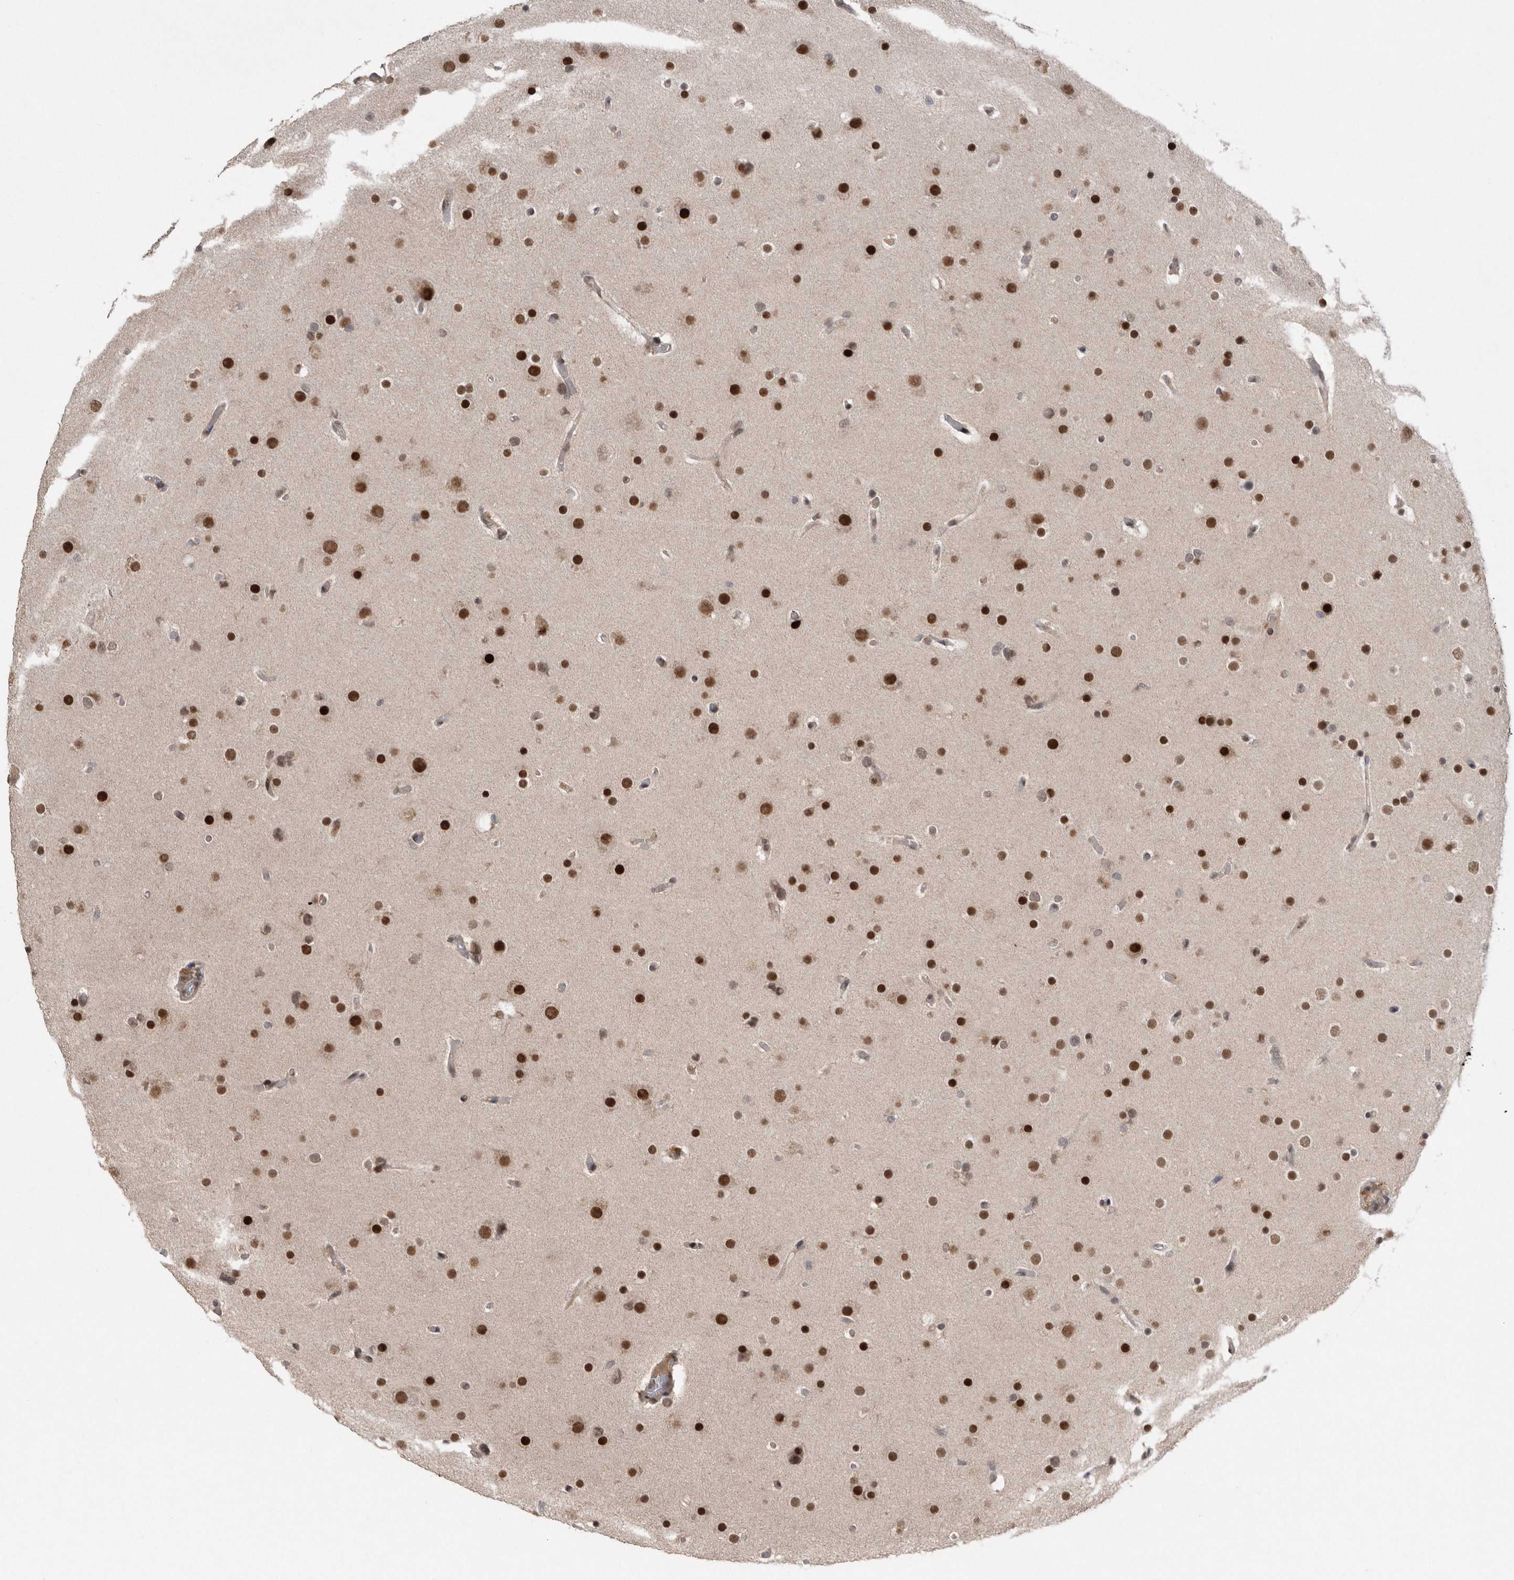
{"staining": {"intensity": "strong", "quantity": ">75%", "location": "nuclear"}, "tissue": "glioma", "cell_type": "Tumor cells", "image_type": "cancer", "snomed": [{"axis": "morphology", "description": "Glioma, malignant, High grade"}, {"axis": "topography", "description": "Cerebral cortex"}], "caption": "Strong nuclear protein staining is present in approximately >75% of tumor cells in glioma. Using DAB (3,3'-diaminobenzidine) (brown) and hematoxylin (blue) stains, captured at high magnification using brightfield microscopy.", "gene": "TDRD3", "patient": {"sex": "female", "age": 36}}